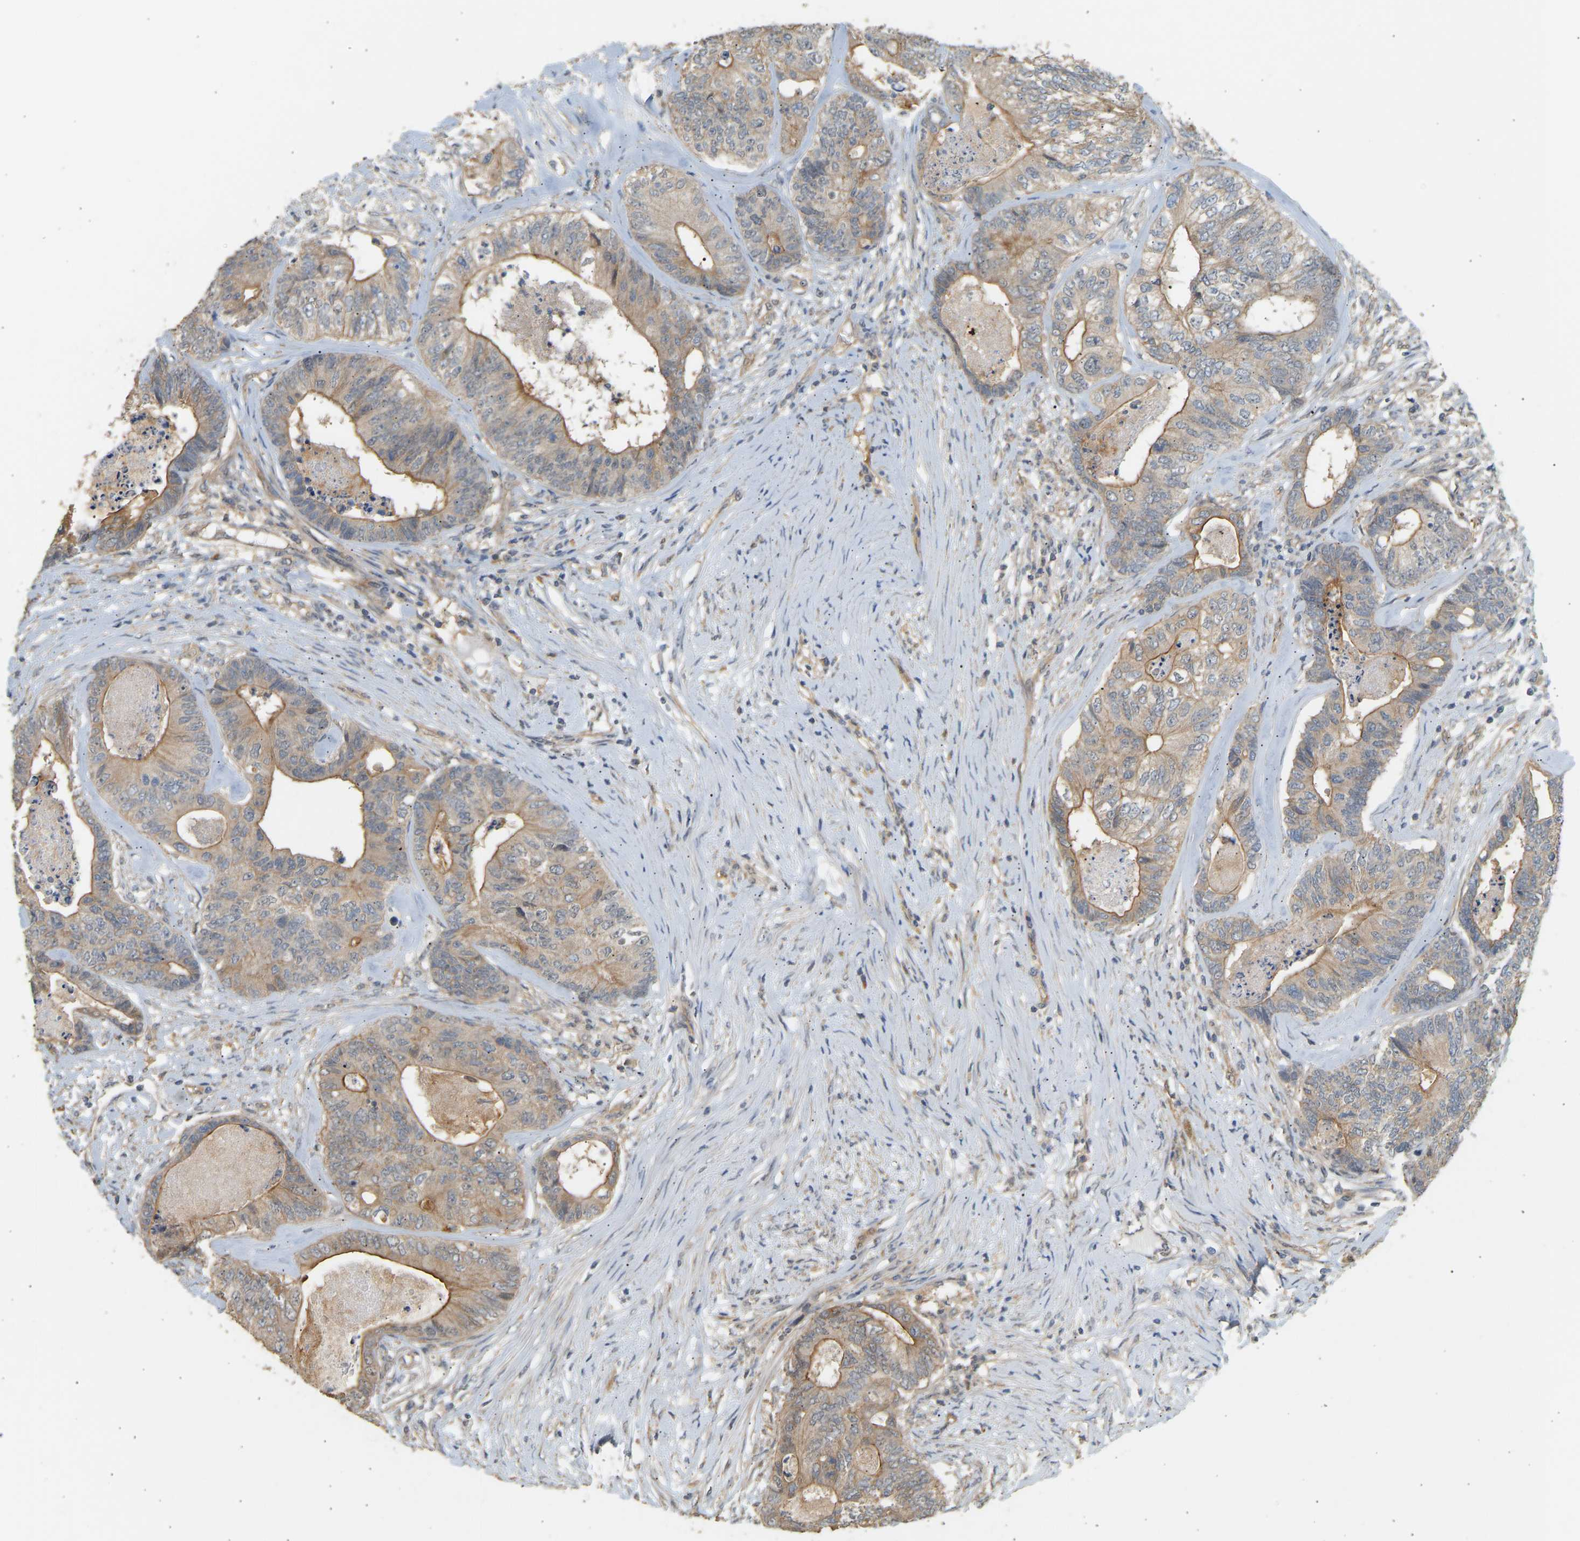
{"staining": {"intensity": "moderate", "quantity": "25%-75%", "location": "cytoplasmic/membranous"}, "tissue": "colorectal cancer", "cell_type": "Tumor cells", "image_type": "cancer", "snomed": [{"axis": "morphology", "description": "Adenocarcinoma, NOS"}, {"axis": "topography", "description": "Colon"}], "caption": "Immunohistochemistry (DAB) staining of human colorectal cancer (adenocarcinoma) demonstrates moderate cytoplasmic/membranous protein staining in approximately 25%-75% of tumor cells. Nuclei are stained in blue.", "gene": "RGL1", "patient": {"sex": "female", "age": 67}}